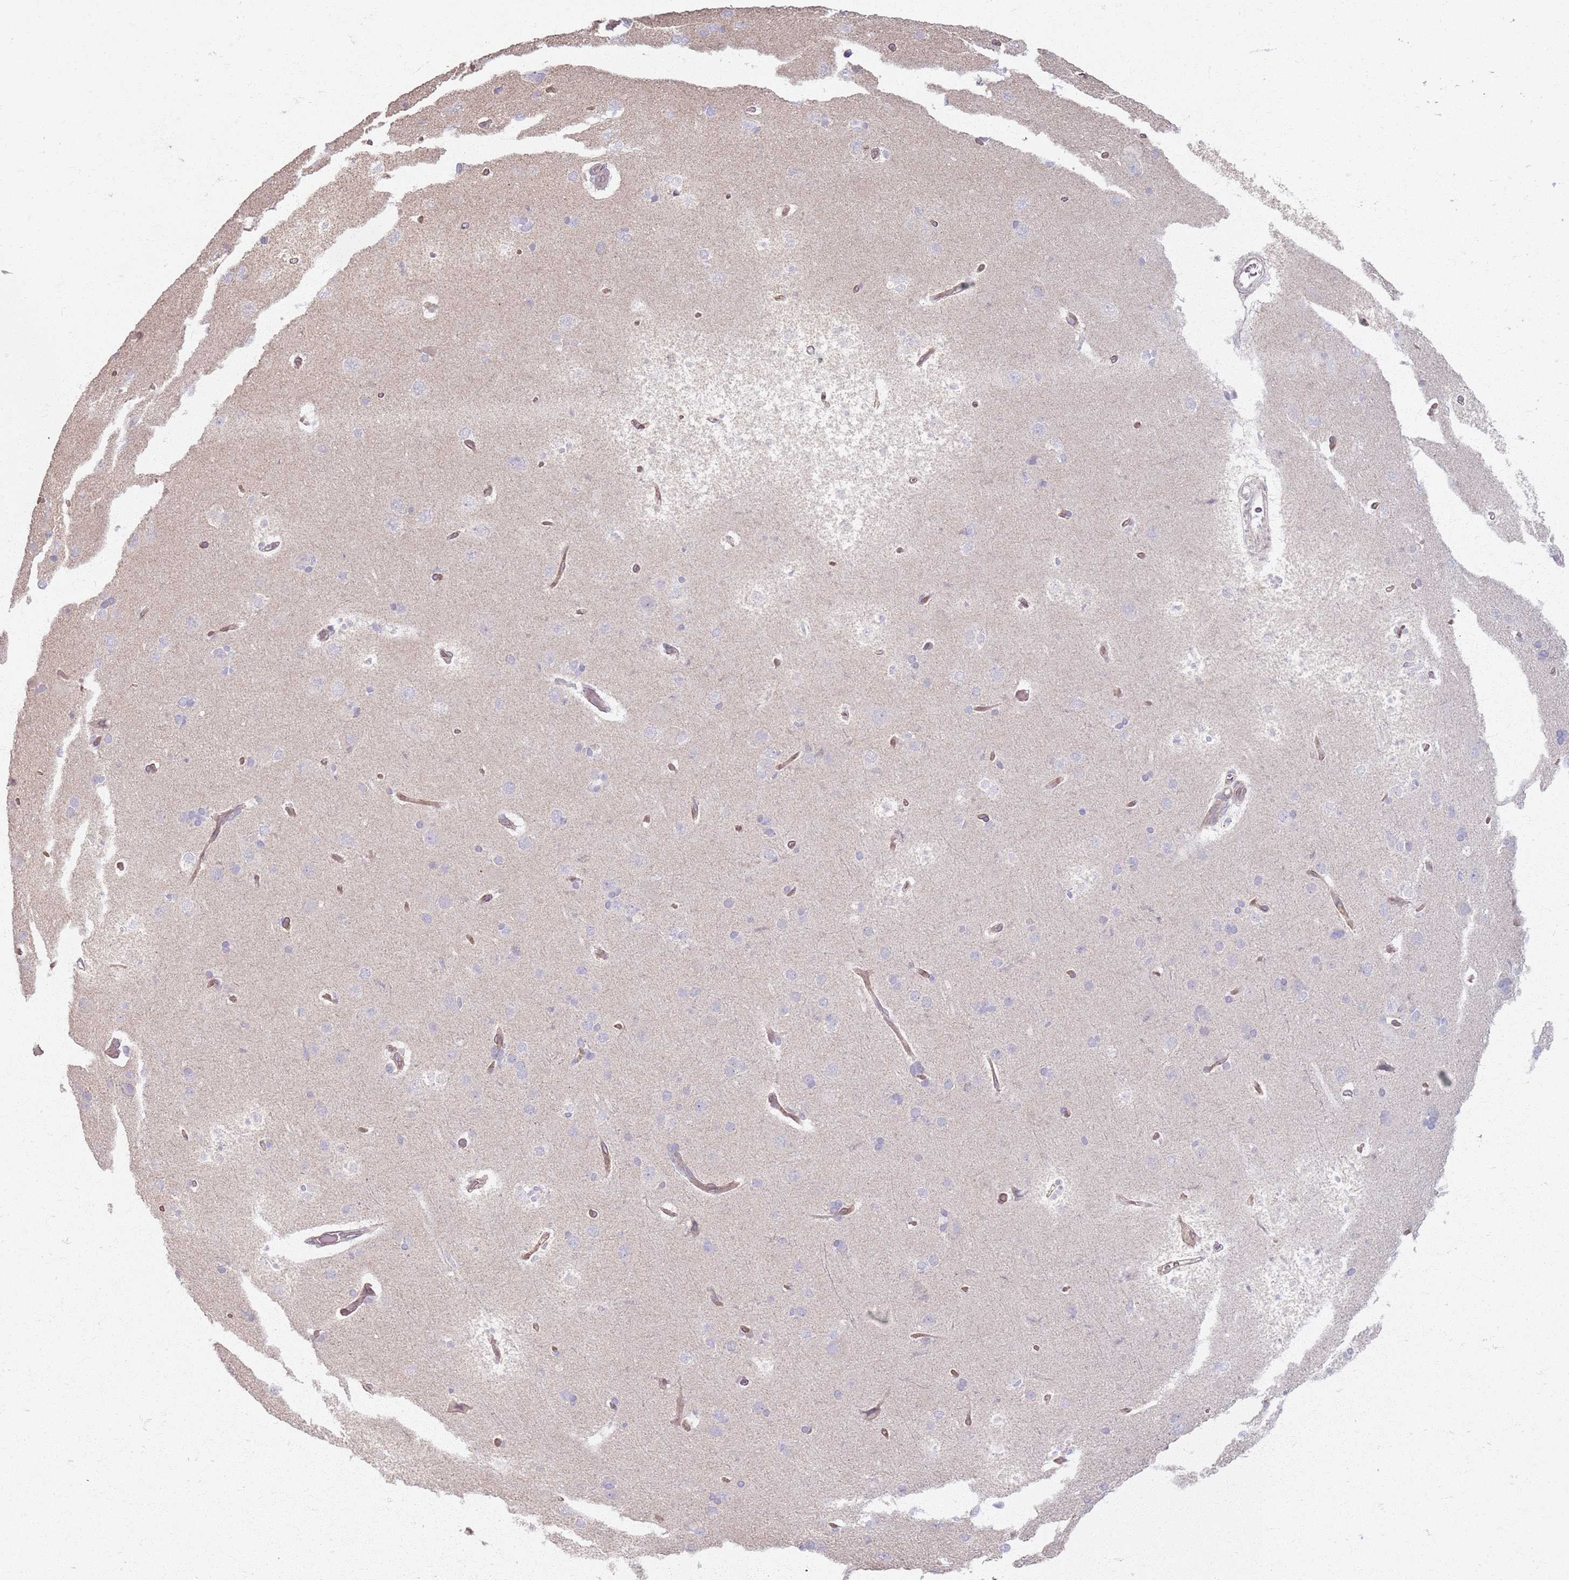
{"staining": {"intensity": "weak", "quantity": ">75%", "location": "cytoplasmic/membranous"}, "tissue": "cerebral cortex", "cell_type": "Endothelial cells", "image_type": "normal", "snomed": [{"axis": "morphology", "description": "Normal tissue, NOS"}, {"axis": "topography", "description": "Cerebral cortex"}], "caption": "This is a photomicrograph of immunohistochemistry staining of unremarkable cerebral cortex, which shows weak expression in the cytoplasmic/membranous of endothelial cells.", "gene": "KCNA5", "patient": {"sex": "male", "age": 62}}